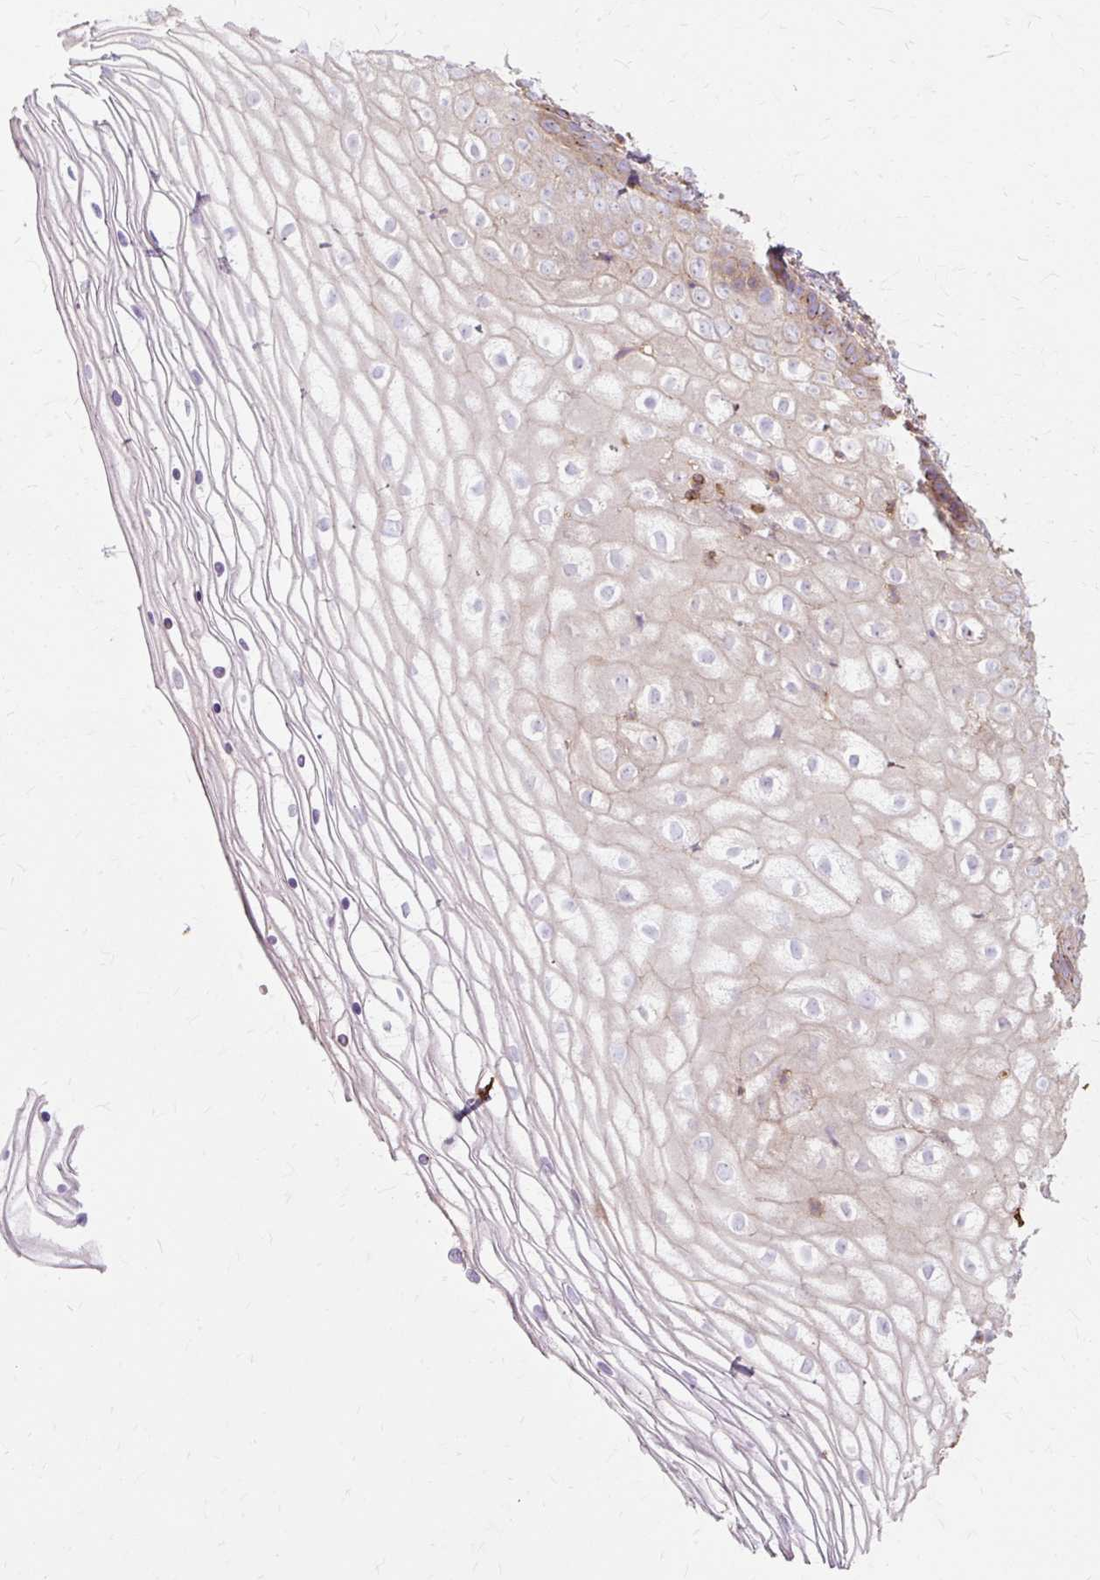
{"staining": {"intensity": "moderate", "quantity": "<25%", "location": "cytoplasmic/membranous"}, "tissue": "vagina", "cell_type": "Squamous epithelial cells", "image_type": "normal", "snomed": [{"axis": "morphology", "description": "Normal tissue, NOS"}, {"axis": "topography", "description": "Vagina"}], "caption": "IHC (DAB) staining of unremarkable vagina reveals moderate cytoplasmic/membranous protein expression in about <25% of squamous epithelial cells. The staining was performed using DAB, with brown indicating positive protein expression. Nuclei are stained blue with hematoxylin.", "gene": "TBC1D2B", "patient": {"sex": "female", "age": 56}}